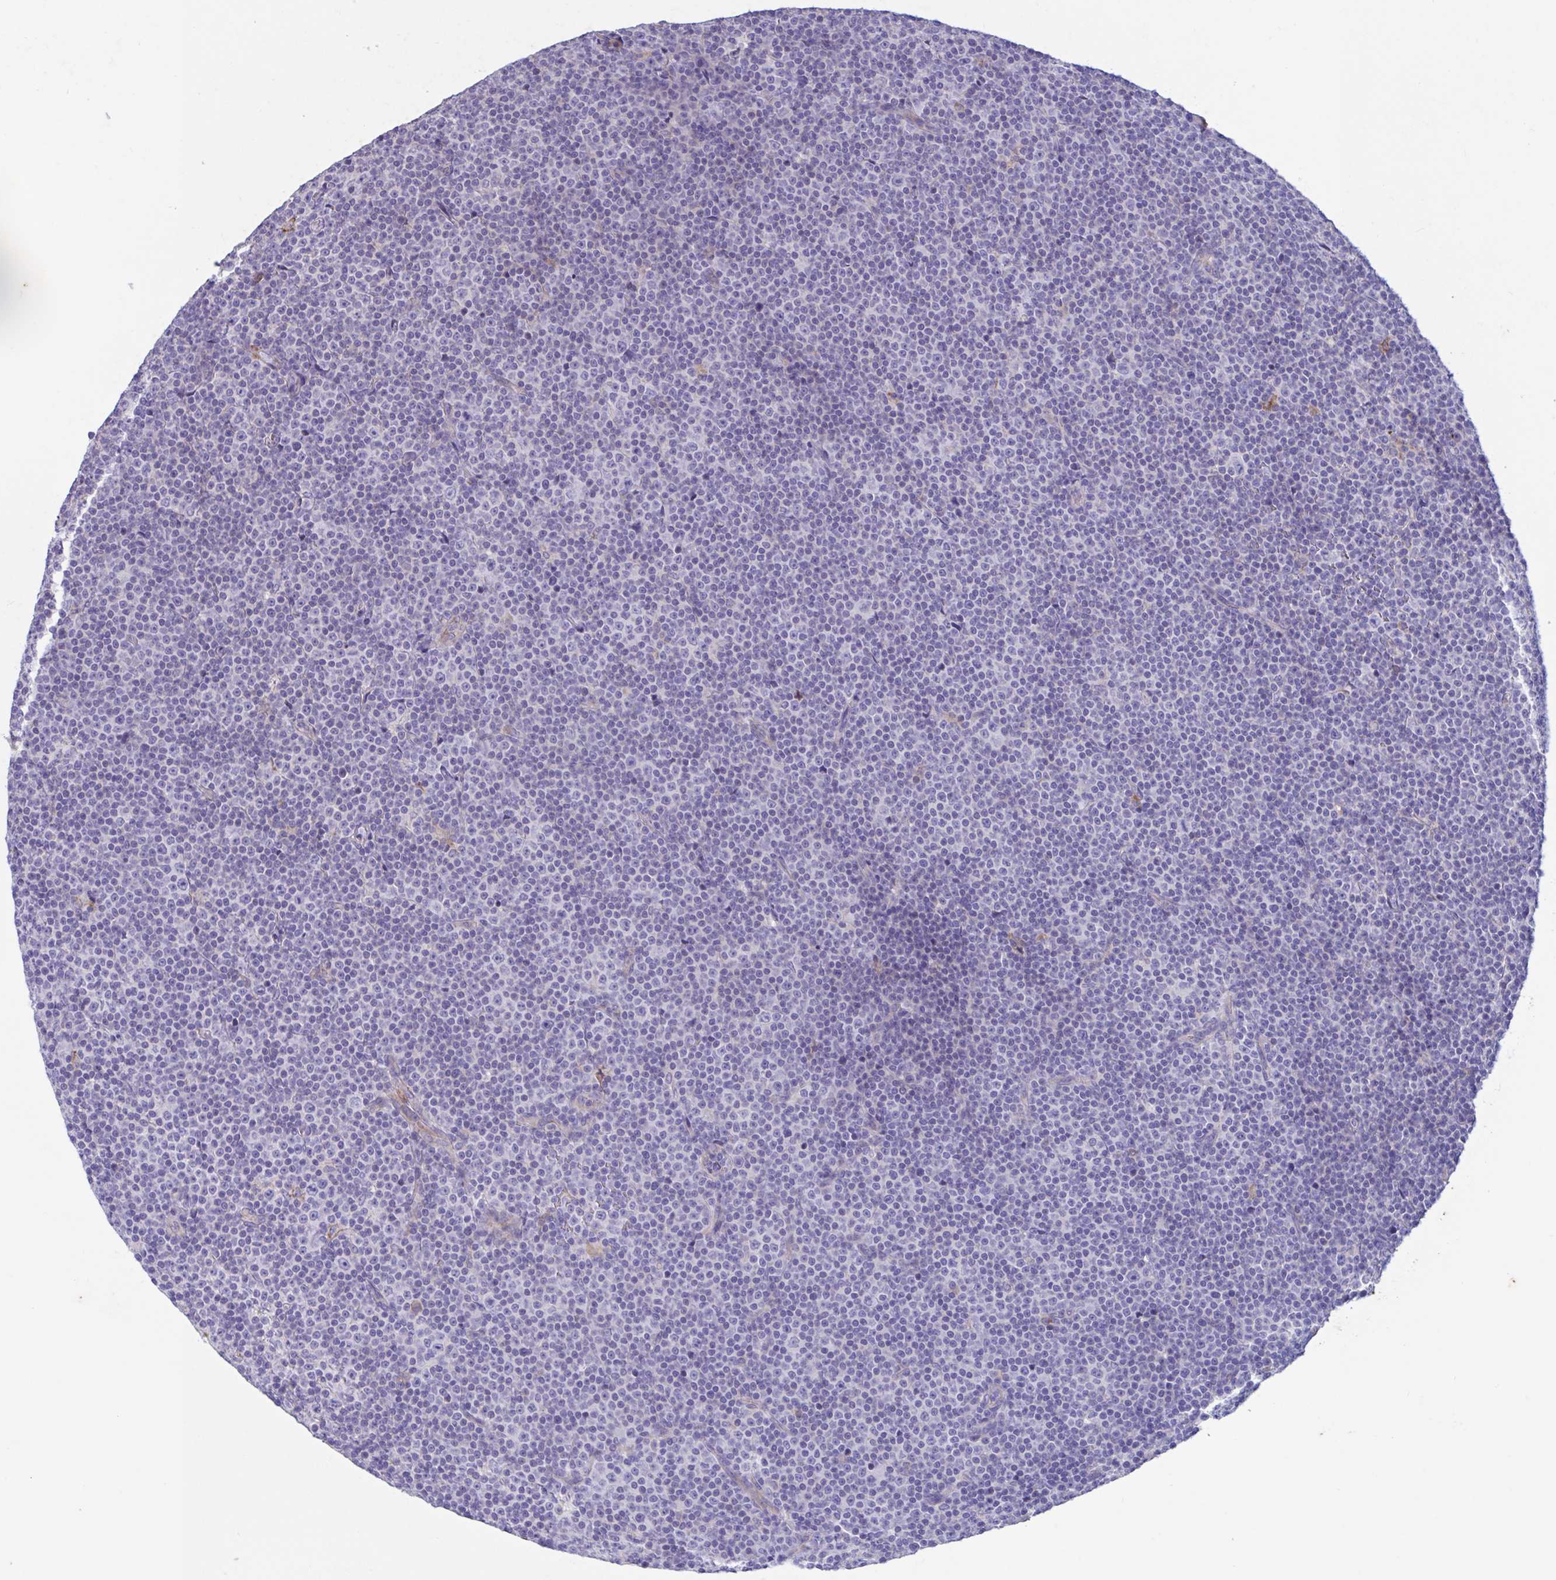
{"staining": {"intensity": "negative", "quantity": "none", "location": "none"}, "tissue": "lymphoma", "cell_type": "Tumor cells", "image_type": "cancer", "snomed": [{"axis": "morphology", "description": "Malignant lymphoma, non-Hodgkin's type, Low grade"}, {"axis": "topography", "description": "Lymph node"}], "caption": "Micrograph shows no protein expression in tumor cells of low-grade malignant lymphoma, non-Hodgkin's type tissue.", "gene": "SLC66A1", "patient": {"sex": "female", "age": 67}}